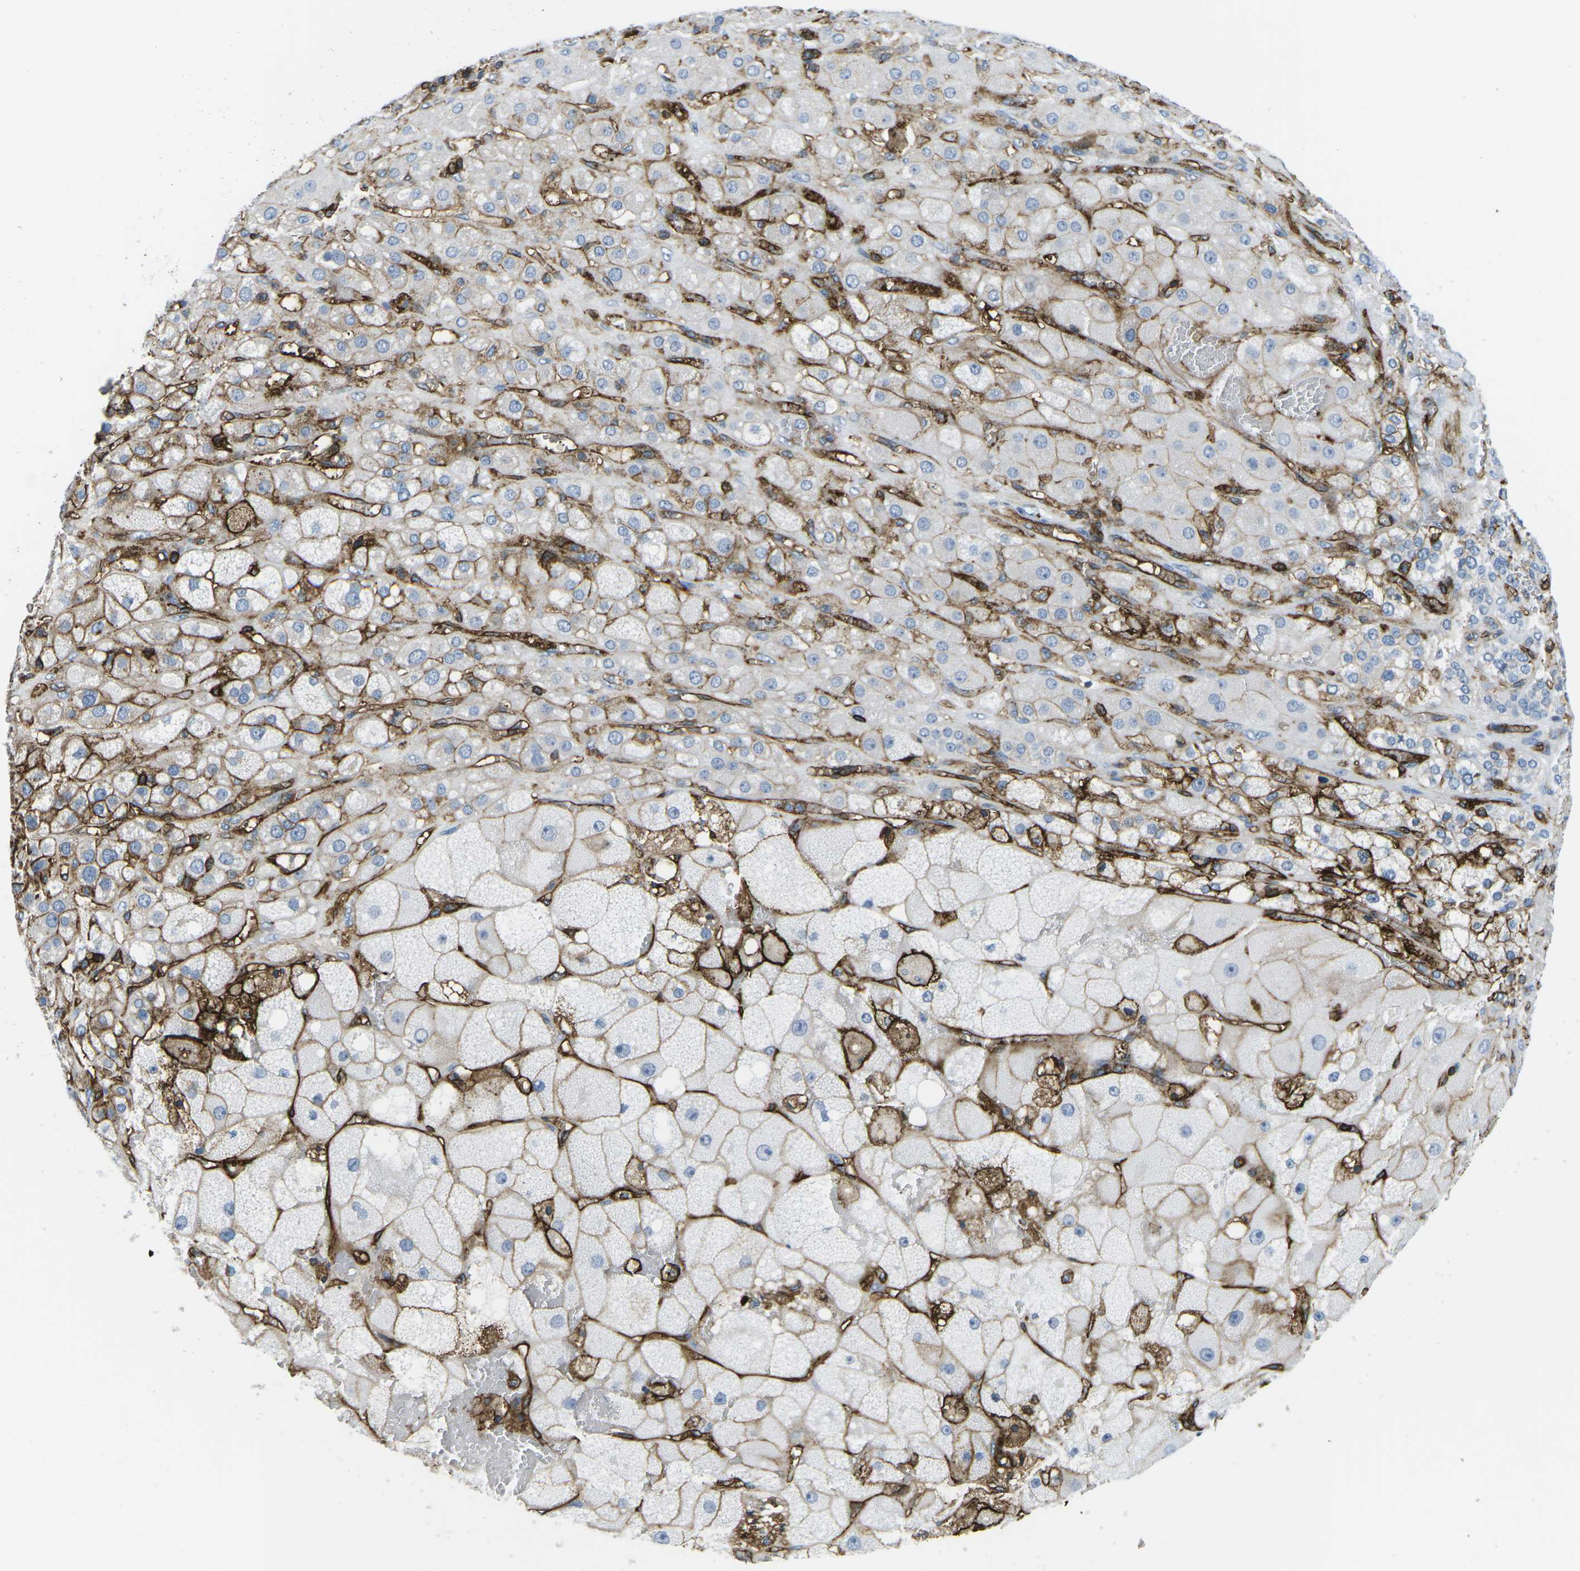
{"staining": {"intensity": "moderate", "quantity": ">75%", "location": "cytoplasmic/membranous"}, "tissue": "adrenal gland", "cell_type": "Glandular cells", "image_type": "normal", "snomed": [{"axis": "morphology", "description": "Normal tissue, NOS"}, {"axis": "topography", "description": "Adrenal gland"}], "caption": "Adrenal gland stained with DAB (3,3'-diaminobenzidine) IHC shows medium levels of moderate cytoplasmic/membranous staining in about >75% of glandular cells.", "gene": "HLA", "patient": {"sex": "female", "age": 47}}